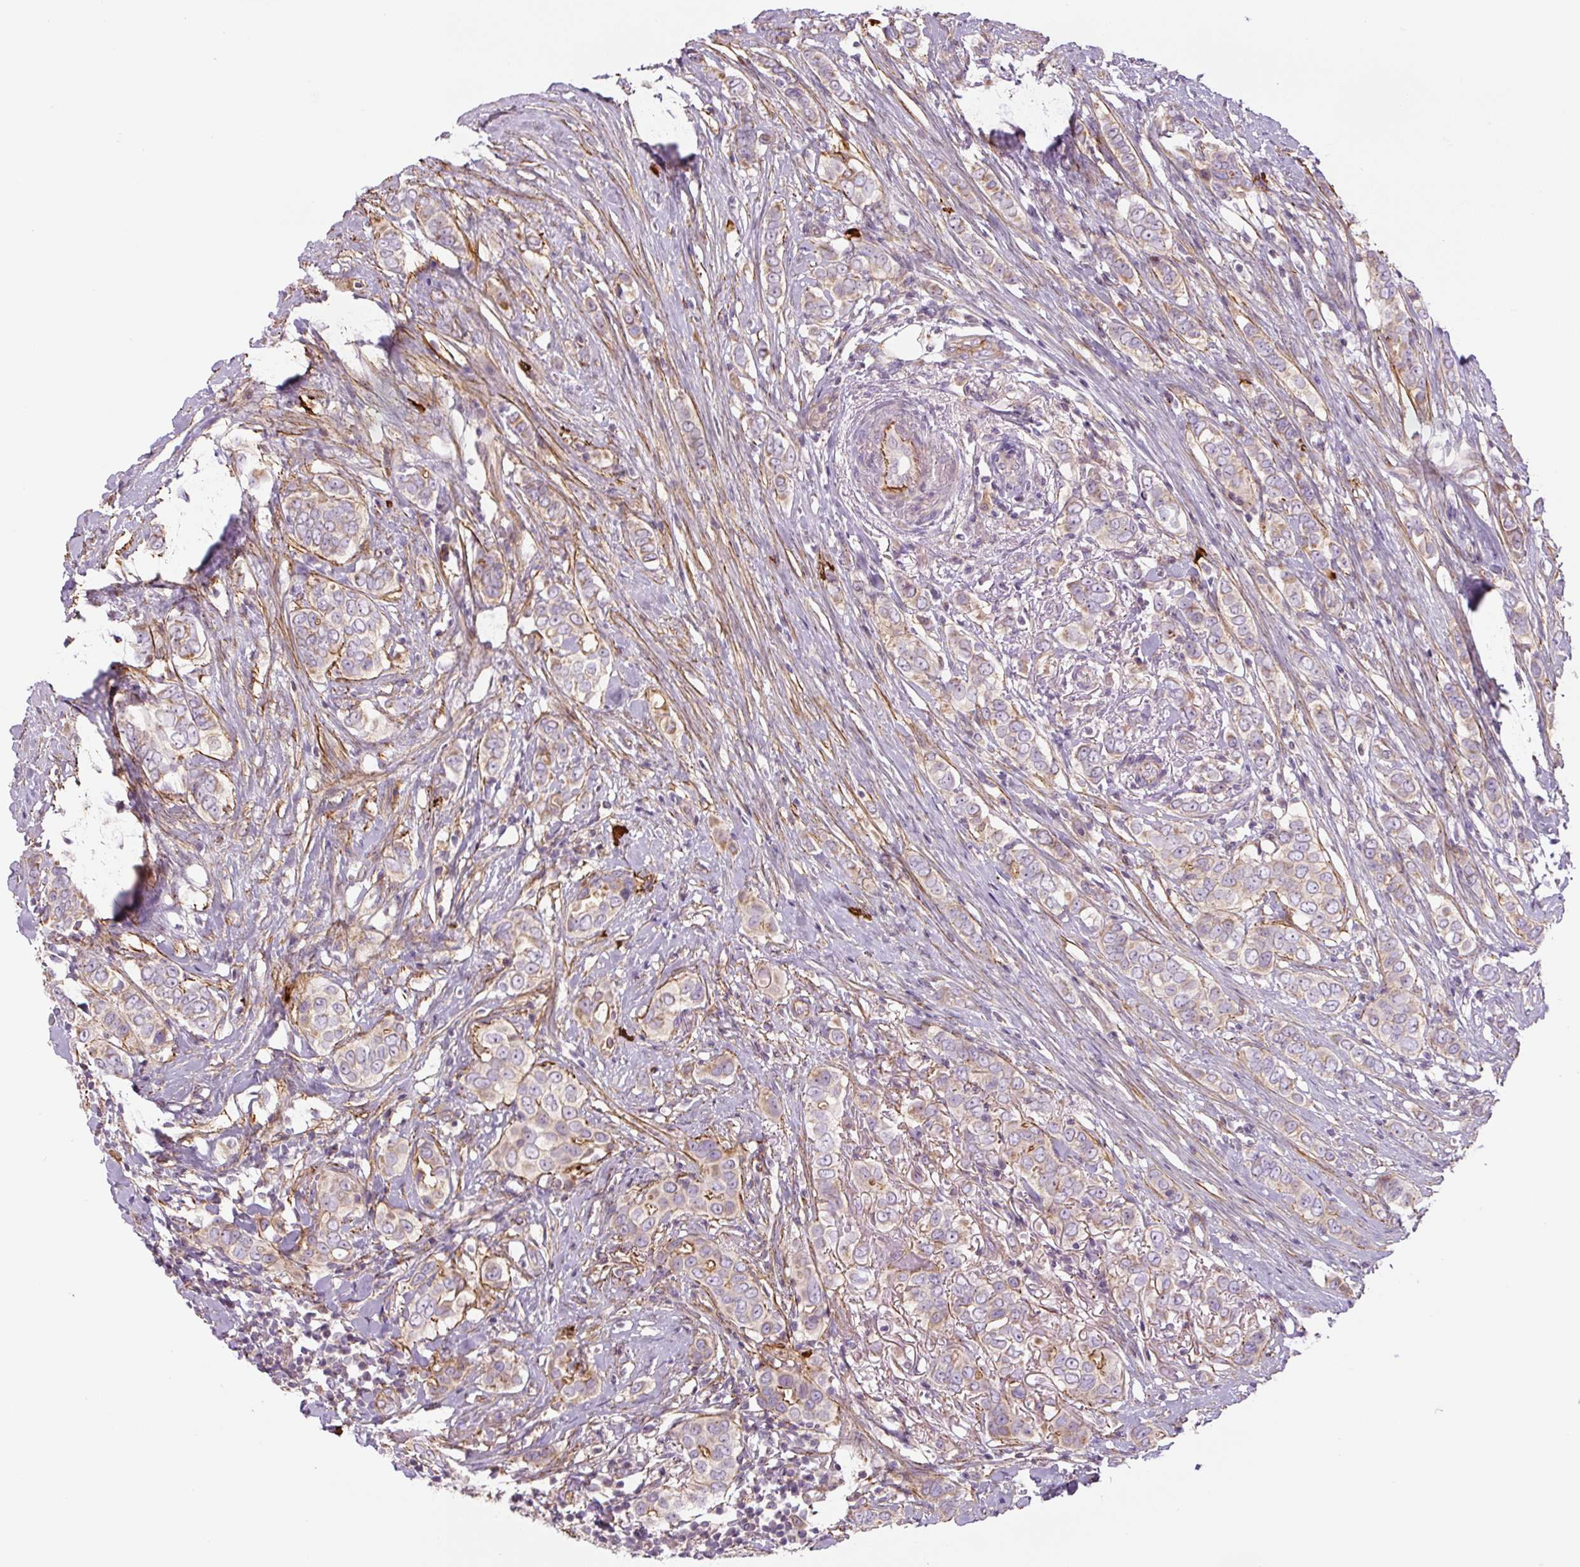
{"staining": {"intensity": "moderate", "quantity": "<25%", "location": "cytoplasmic/membranous"}, "tissue": "breast cancer", "cell_type": "Tumor cells", "image_type": "cancer", "snomed": [{"axis": "morphology", "description": "Lobular carcinoma"}, {"axis": "topography", "description": "Breast"}], "caption": "A photomicrograph of breast lobular carcinoma stained for a protein shows moderate cytoplasmic/membranous brown staining in tumor cells.", "gene": "CCNI2", "patient": {"sex": "female", "age": 51}}